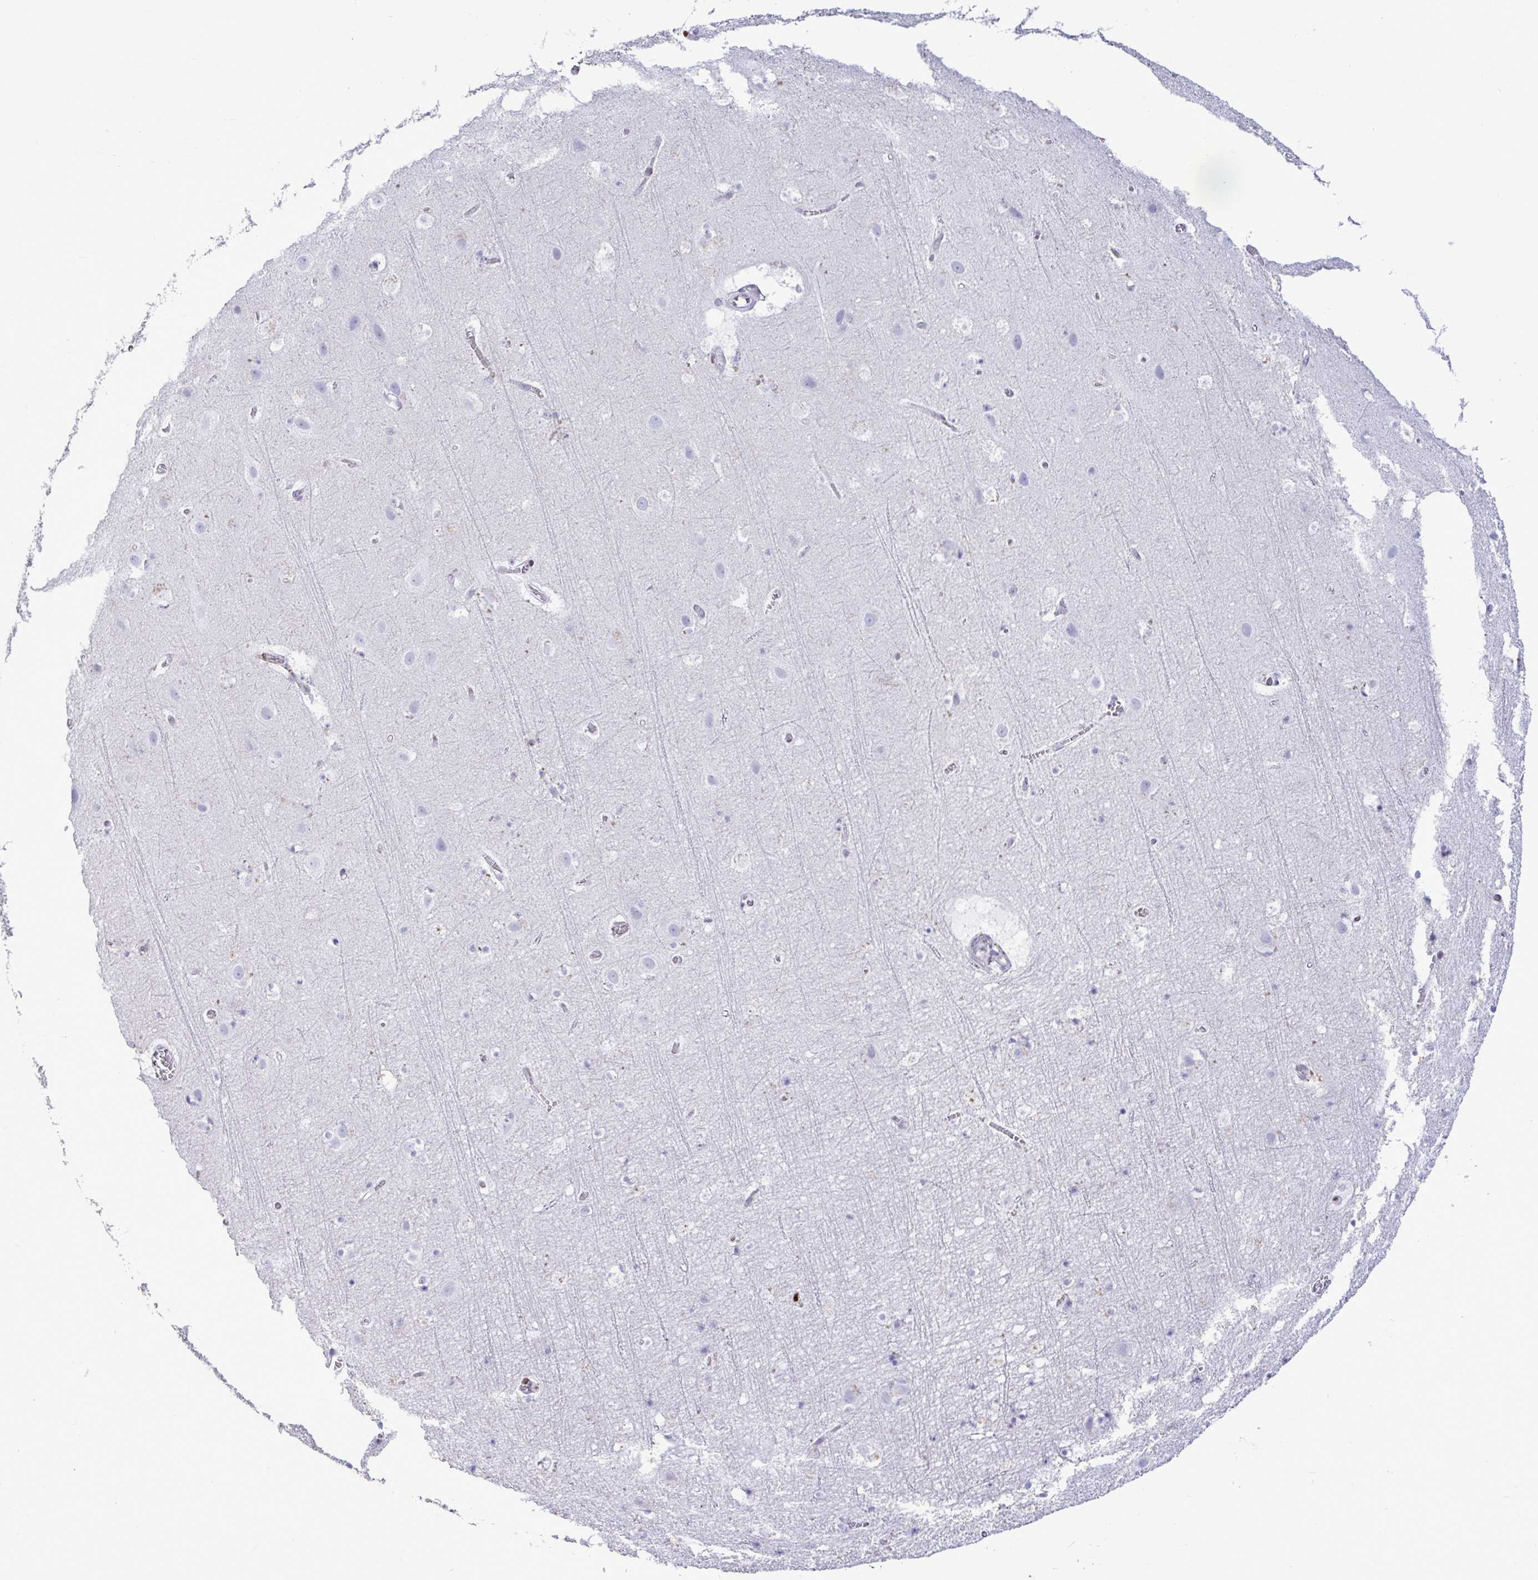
{"staining": {"intensity": "negative", "quantity": "none", "location": "none"}, "tissue": "cerebral cortex", "cell_type": "Endothelial cells", "image_type": "normal", "snomed": [{"axis": "morphology", "description": "Normal tissue, NOS"}, {"axis": "topography", "description": "Cerebral cortex"}], "caption": "Cerebral cortex was stained to show a protein in brown. There is no significant staining in endothelial cells.", "gene": "HMGB2", "patient": {"sex": "female", "age": 42}}